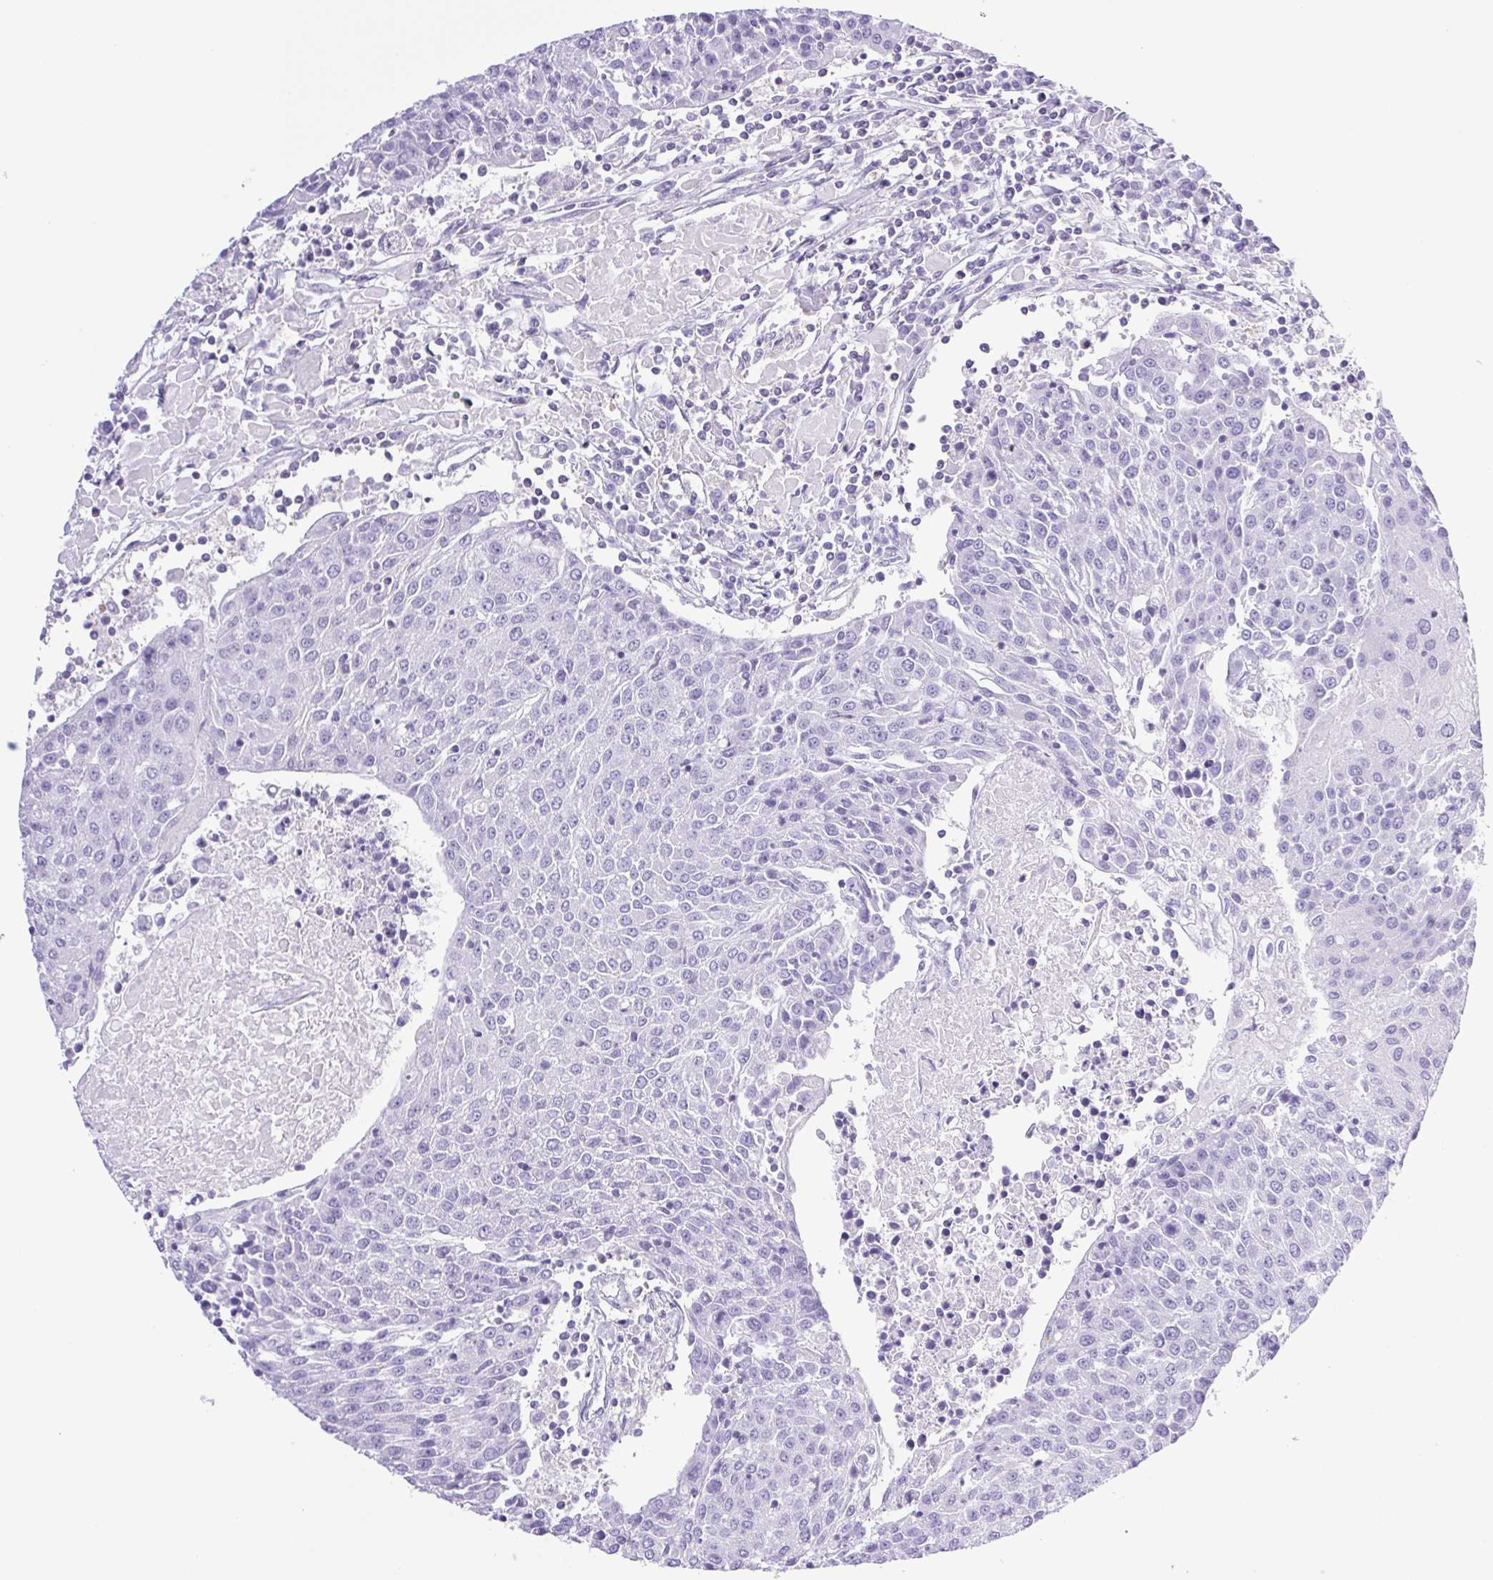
{"staining": {"intensity": "negative", "quantity": "none", "location": "none"}, "tissue": "urothelial cancer", "cell_type": "Tumor cells", "image_type": "cancer", "snomed": [{"axis": "morphology", "description": "Urothelial carcinoma, High grade"}, {"axis": "topography", "description": "Urinary bladder"}], "caption": "Histopathology image shows no protein expression in tumor cells of urothelial carcinoma (high-grade) tissue.", "gene": "SYNPR", "patient": {"sex": "female", "age": 85}}